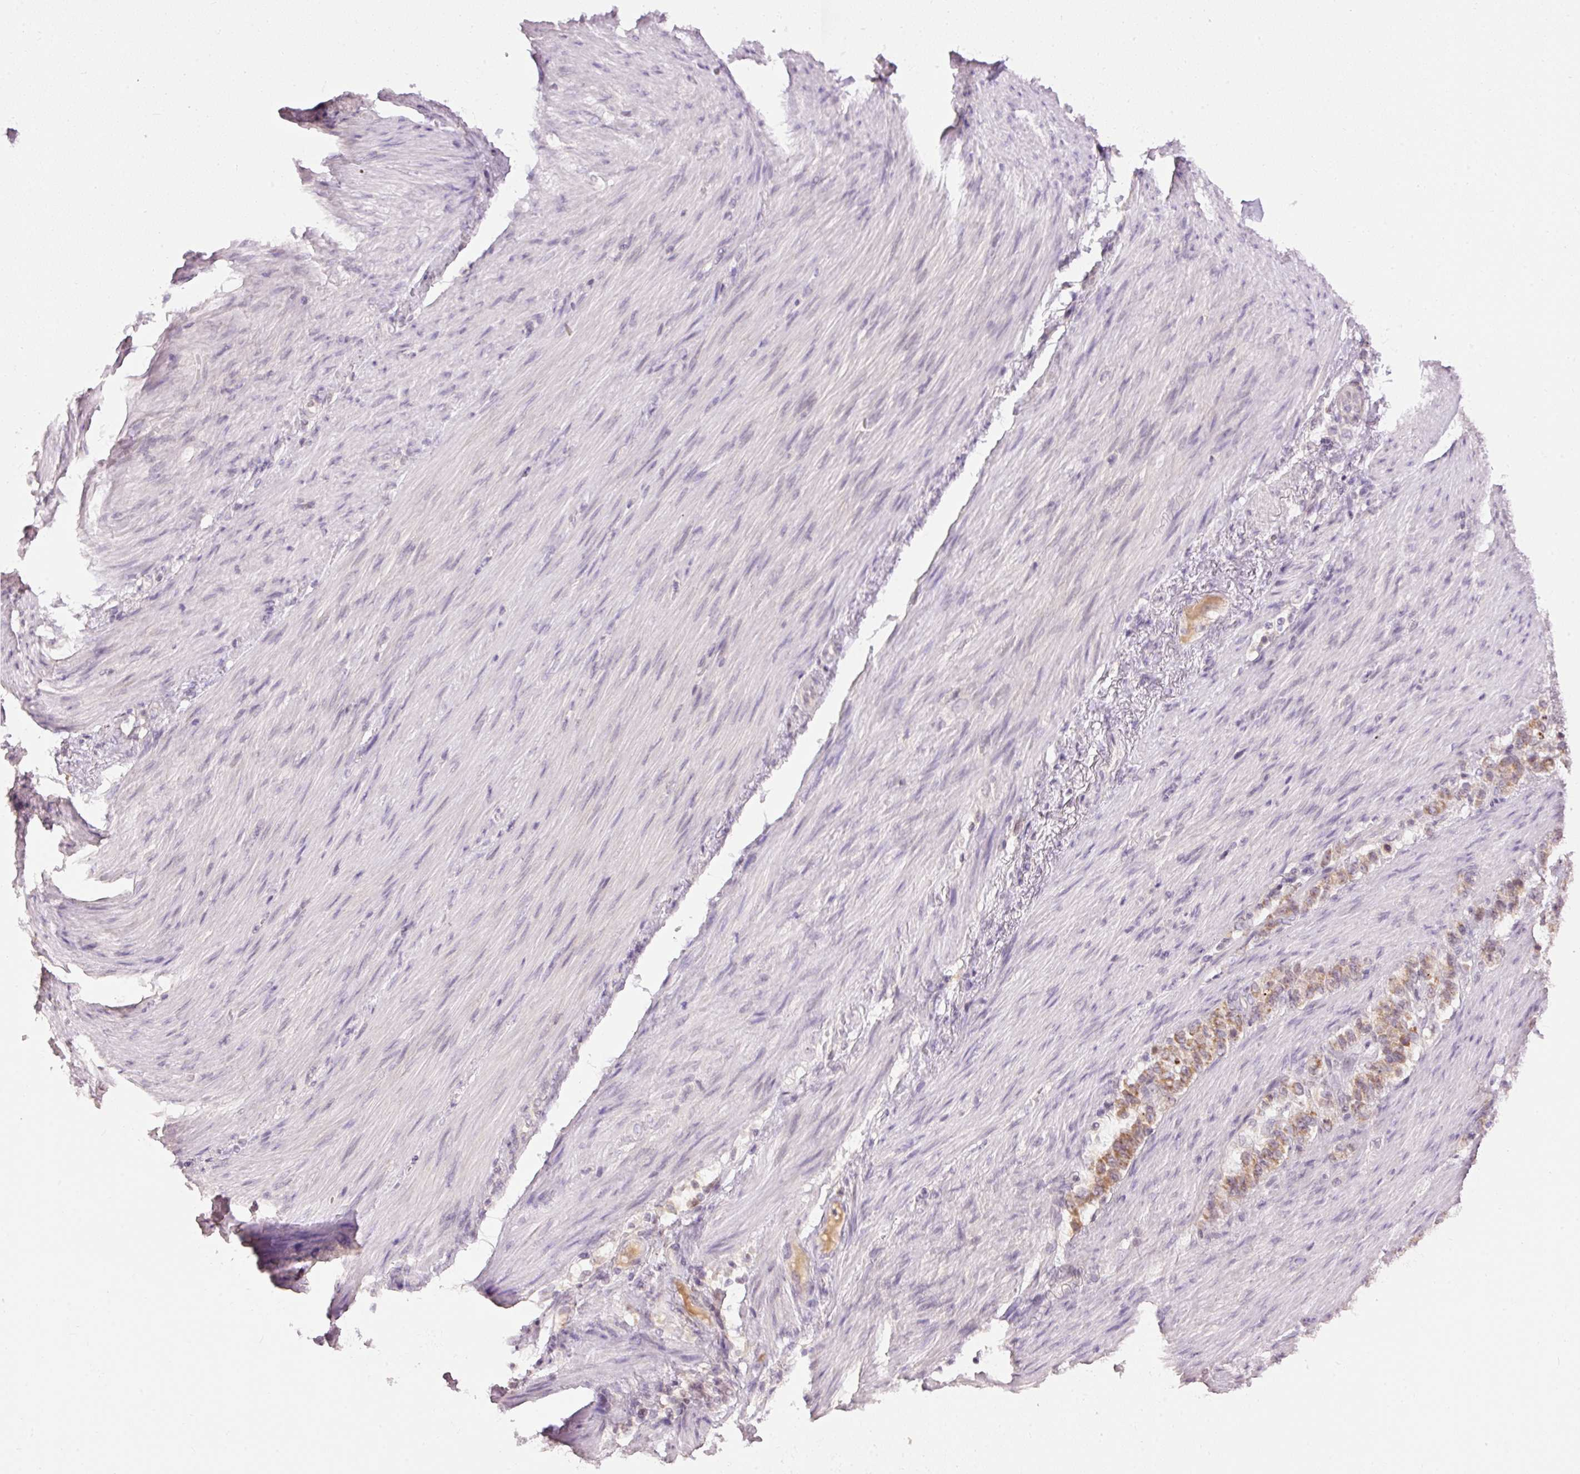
{"staining": {"intensity": "moderate", "quantity": ">75%", "location": "cytoplasmic/membranous"}, "tissue": "stomach cancer", "cell_type": "Tumor cells", "image_type": "cancer", "snomed": [{"axis": "morphology", "description": "Adenocarcinoma, NOS"}, {"axis": "topography", "description": "Stomach"}], "caption": "Tumor cells show moderate cytoplasmic/membranous staining in about >75% of cells in stomach cancer.", "gene": "ABHD11", "patient": {"sex": "female", "age": 79}}